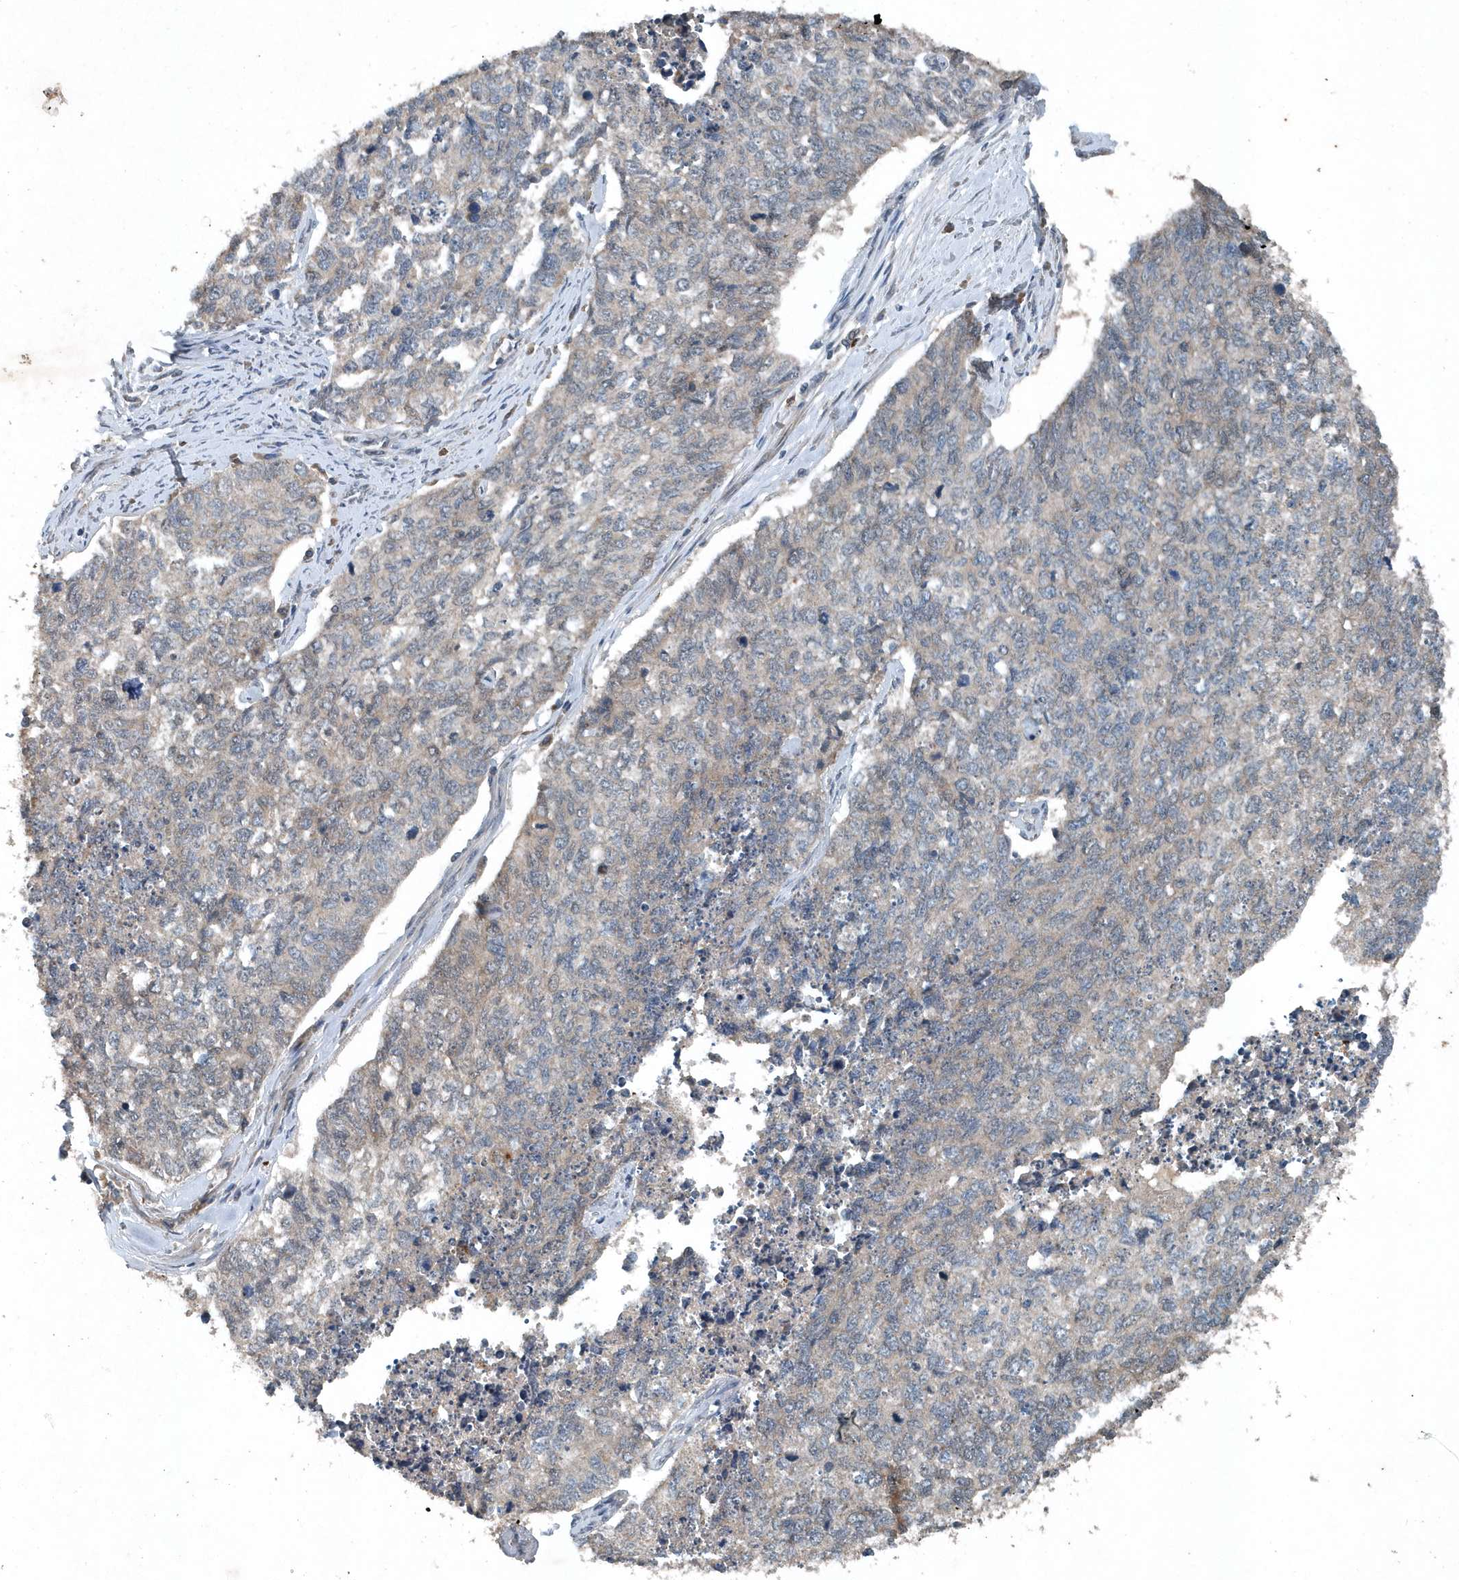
{"staining": {"intensity": "negative", "quantity": "none", "location": "none"}, "tissue": "cervical cancer", "cell_type": "Tumor cells", "image_type": "cancer", "snomed": [{"axis": "morphology", "description": "Squamous cell carcinoma, NOS"}, {"axis": "topography", "description": "Cervix"}], "caption": "High power microscopy photomicrograph of an IHC photomicrograph of cervical cancer (squamous cell carcinoma), revealing no significant staining in tumor cells.", "gene": "SCFD2", "patient": {"sex": "female", "age": 63}}